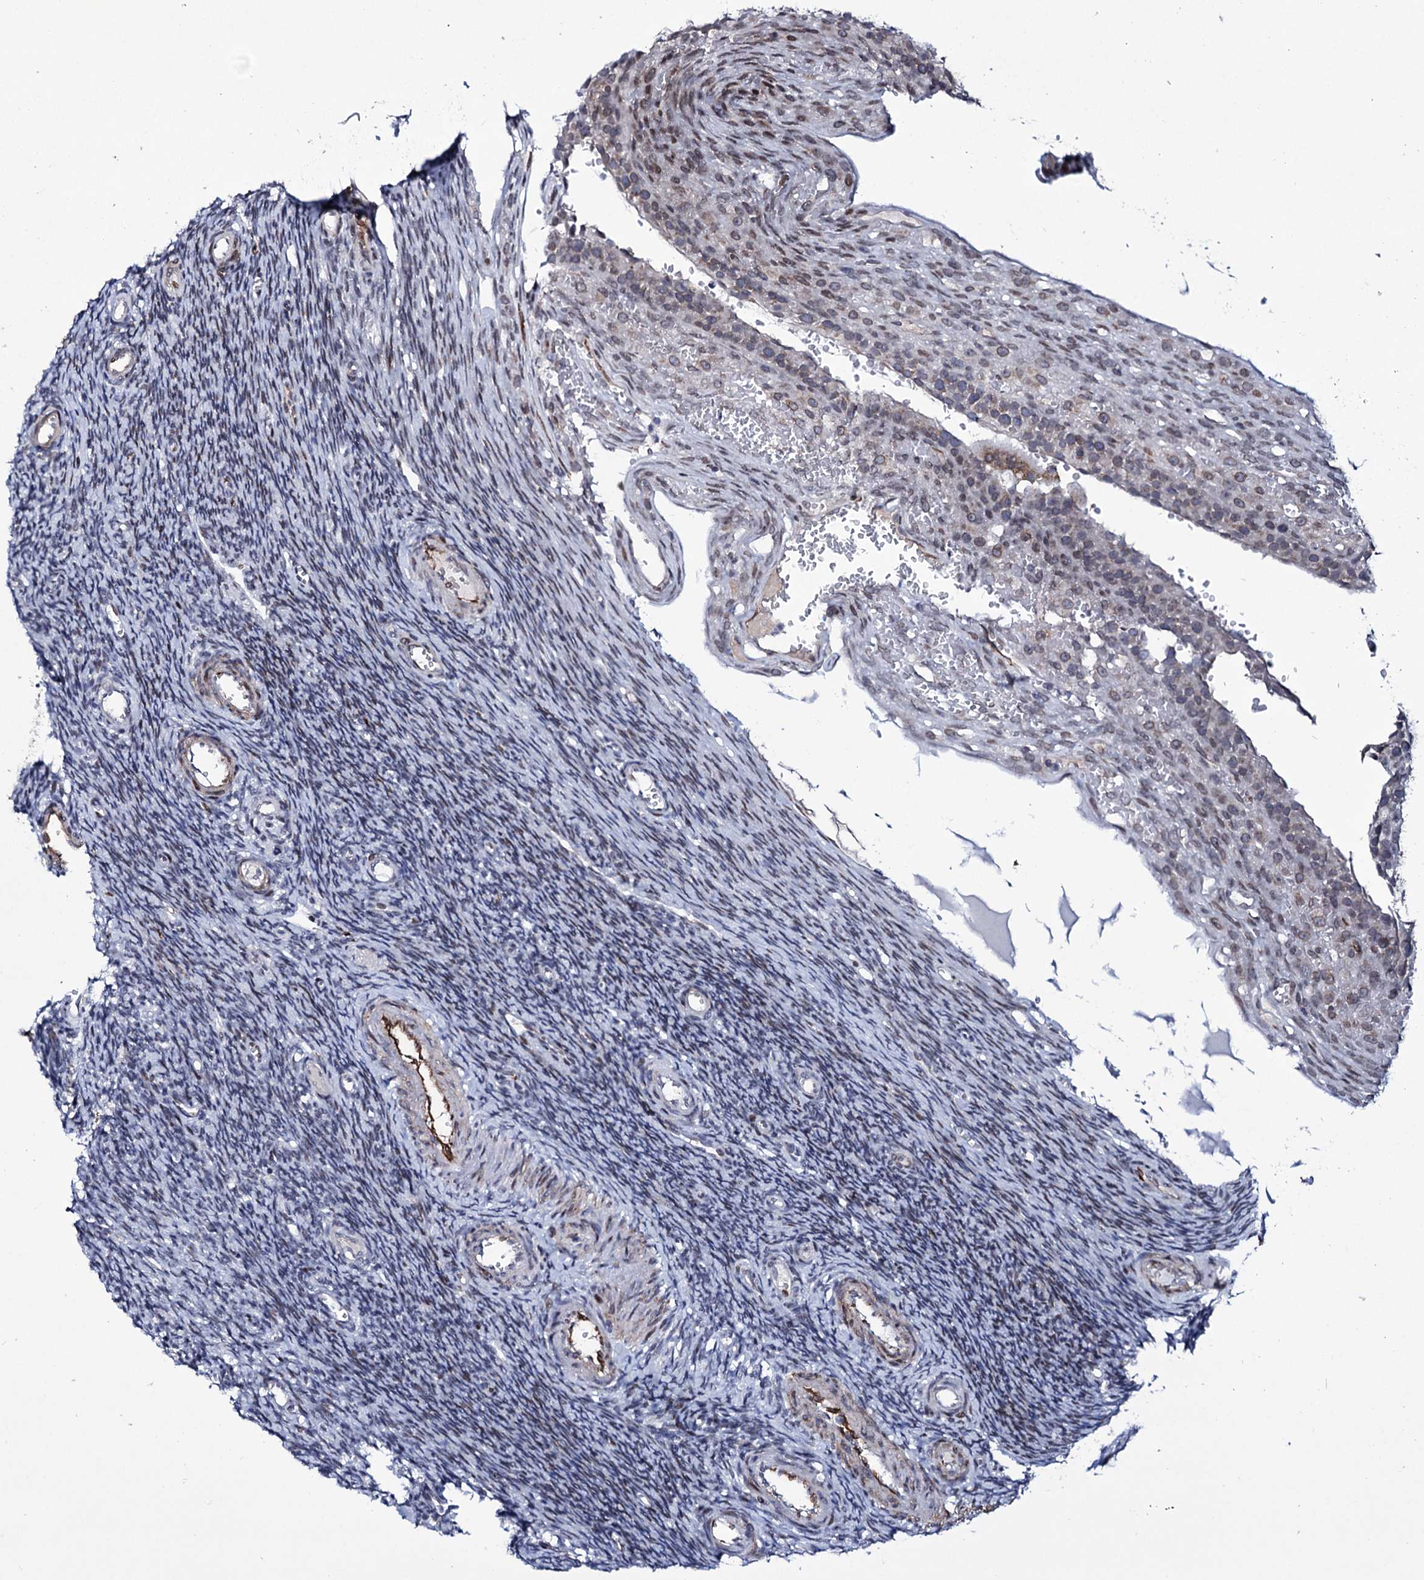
{"staining": {"intensity": "negative", "quantity": "none", "location": "none"}, "tissue": "ovary", "cell_type": "Ovarian stroma cells", "image_type": "normal", "snomed": [{"axis": "morphology", "description": "Normal tissue, NOS"}, {"axis": "topography", "description": "Ovary"}], "caption": "DAB (3,3'-diaminobenzidine) immunohistochemical staining of unremarkable ovary reveals no significant expression in ovarian stroma cells. (Brightfield microscopy of DAB (3,3'-diaminobenzidine) immunohistochemistry at high magnification).", "gene": "ZC3H12C", "patient": {"sex": "female", "age": 39}}